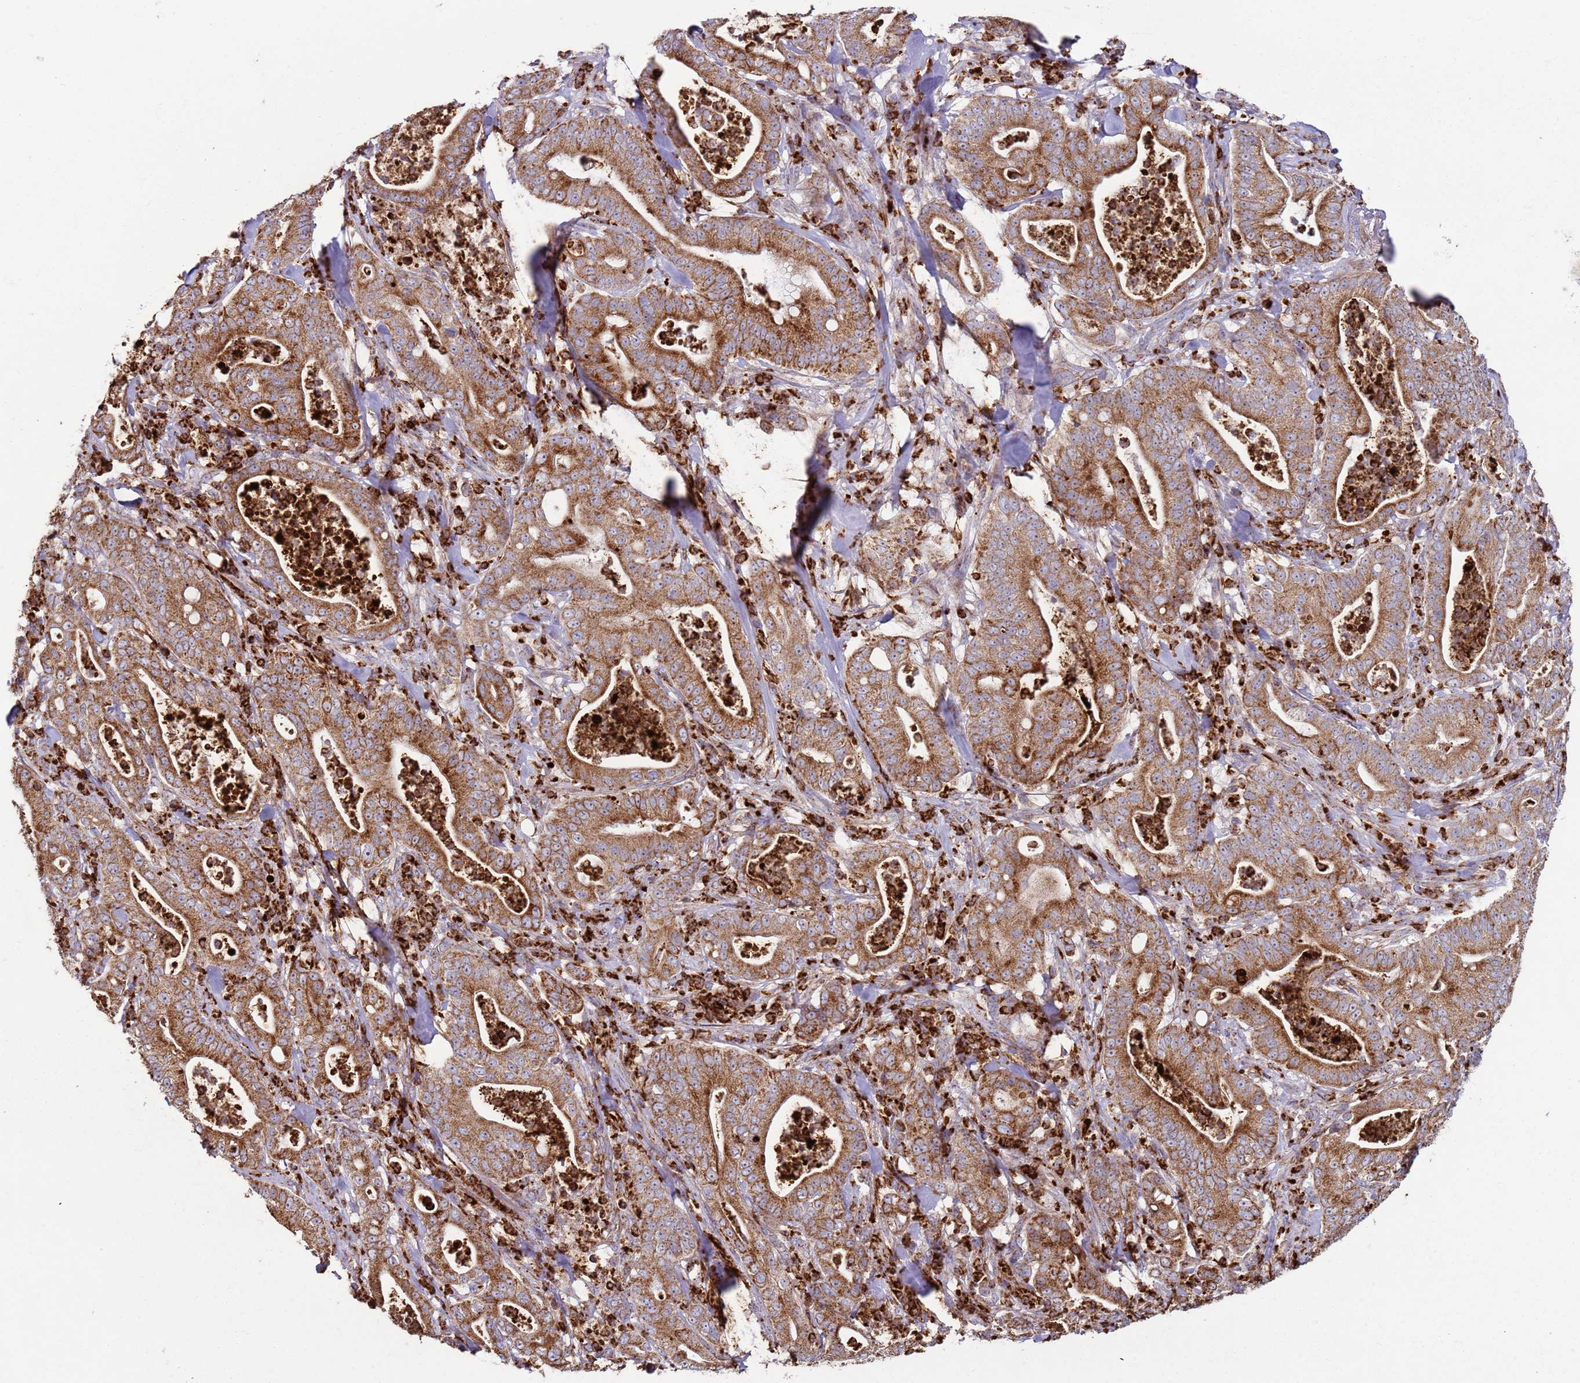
{"staining": {"intensity": "moderate", "quantity": ">75%", "location": "cytoplasmic/membranous"}, "tissue": "pancreatic cancer", "cell_type": "Tumor cells", "image_type": "cancer", "snomed": [{"axis": "morphology", "description": "Adenocarcinoma, NOS"}, {"axis": "topography", "description": "Pancreas"}], "caption": "This histopathology image demonstrates IHC staining of pancreatic cancer, with medium moderate cytoplasmic/membranous positivity in approximately >75% of tumor cells.", "gene": "FBXO33", "patient": {"sex": "male", "age": 71}}